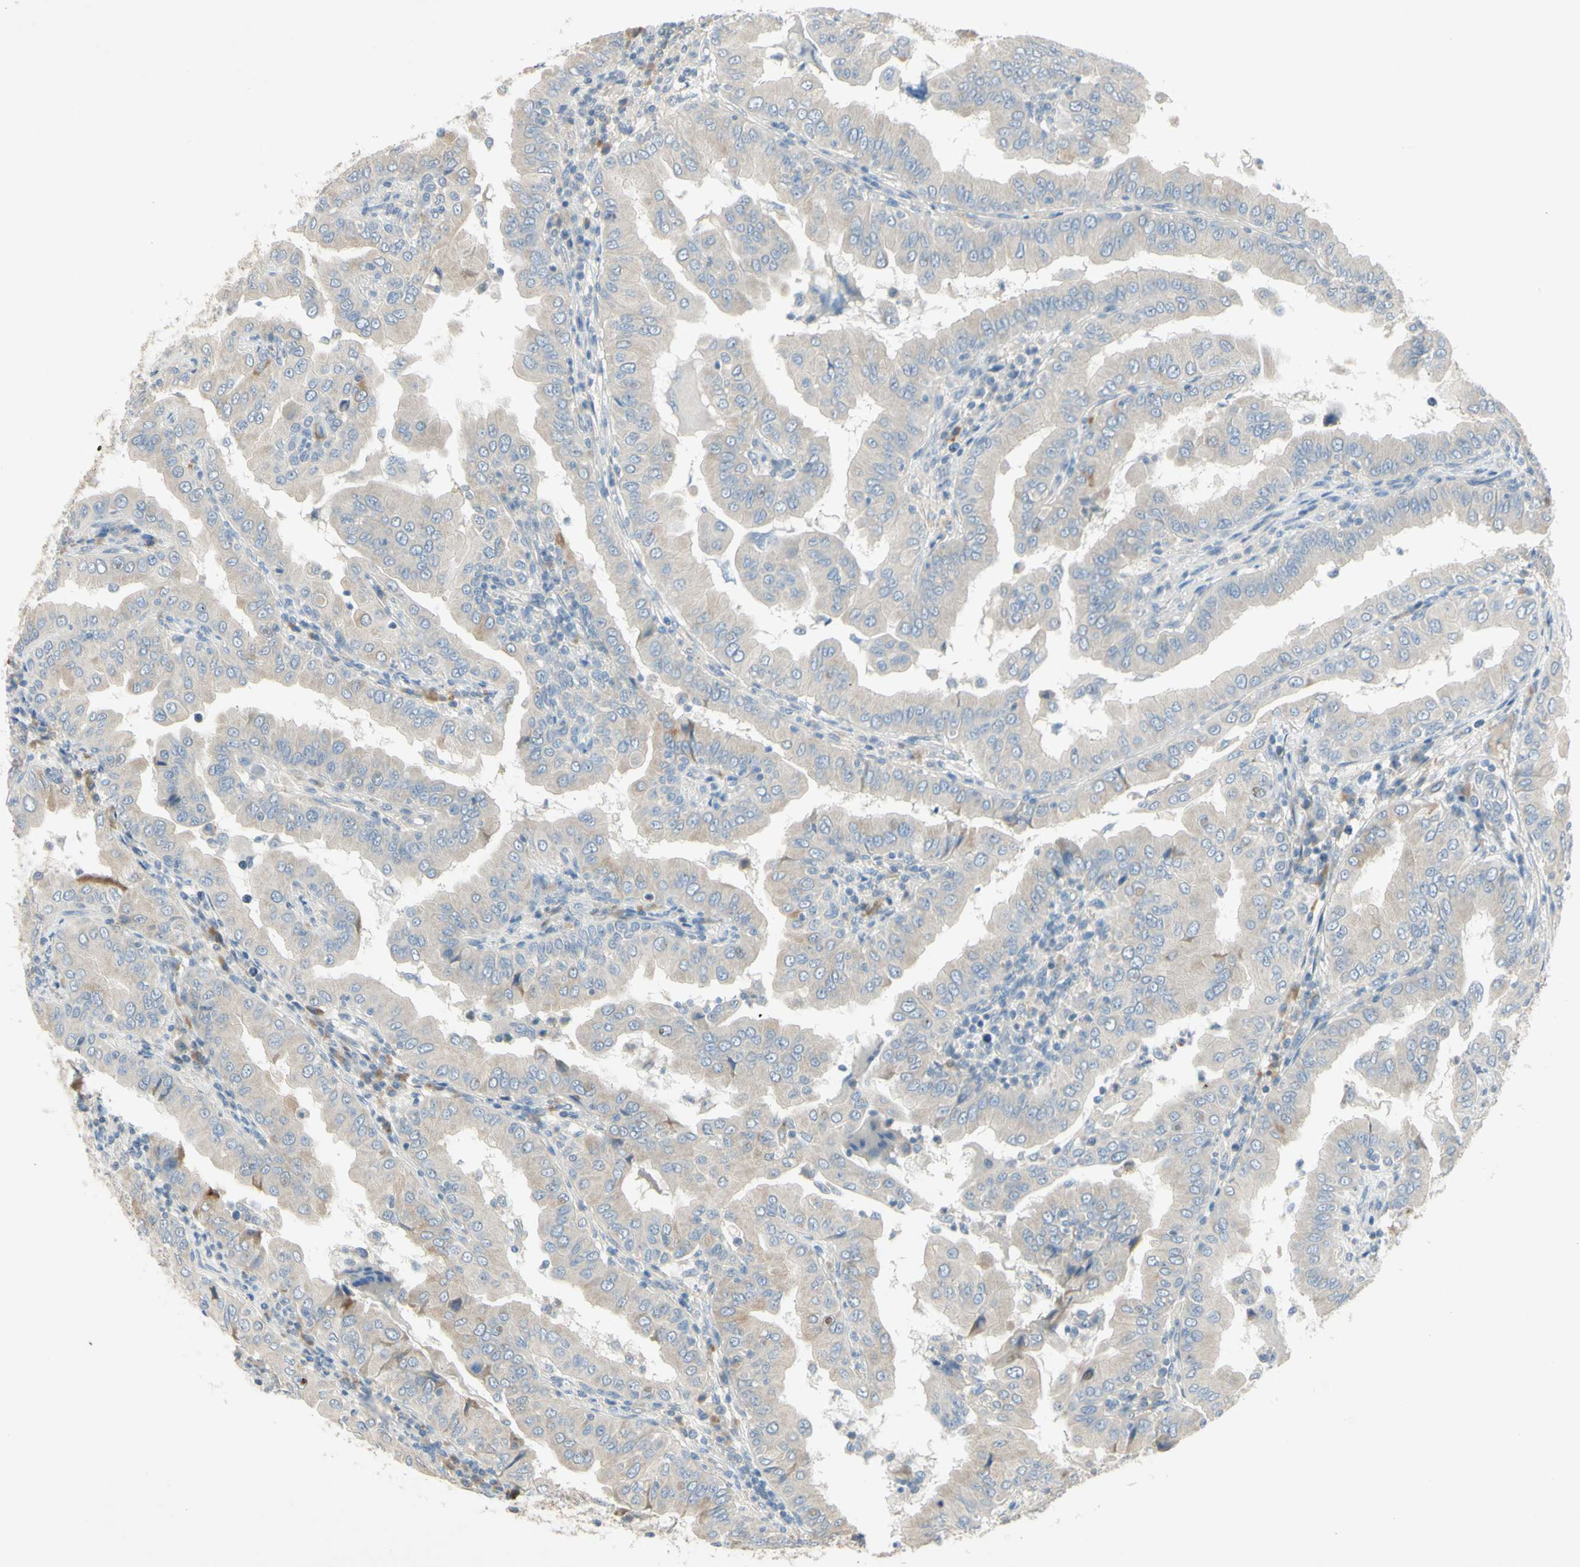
{"staining": {"intensity": "negative", "quantity": "none", "location": "none"}, "tissue": "thyroid cancer", "cell_type": "Tumor cells", "image_type": "cancer", "snomed": [{"axis": "morphology", "description": "Papillary adenocarcinoma, NOS"}, {"axis": "topography", "description": "Thyroid gland"}], "caption": "An IHC photomicrograph of thyroid cancer is shown. There is no staining in tumor cells of thyroid cancer. (Immunohistochemistry (ihc), brightfield microscopy, high magnification).", "gene": "AATK", "patient": {"sex": "male", "age": 33}}